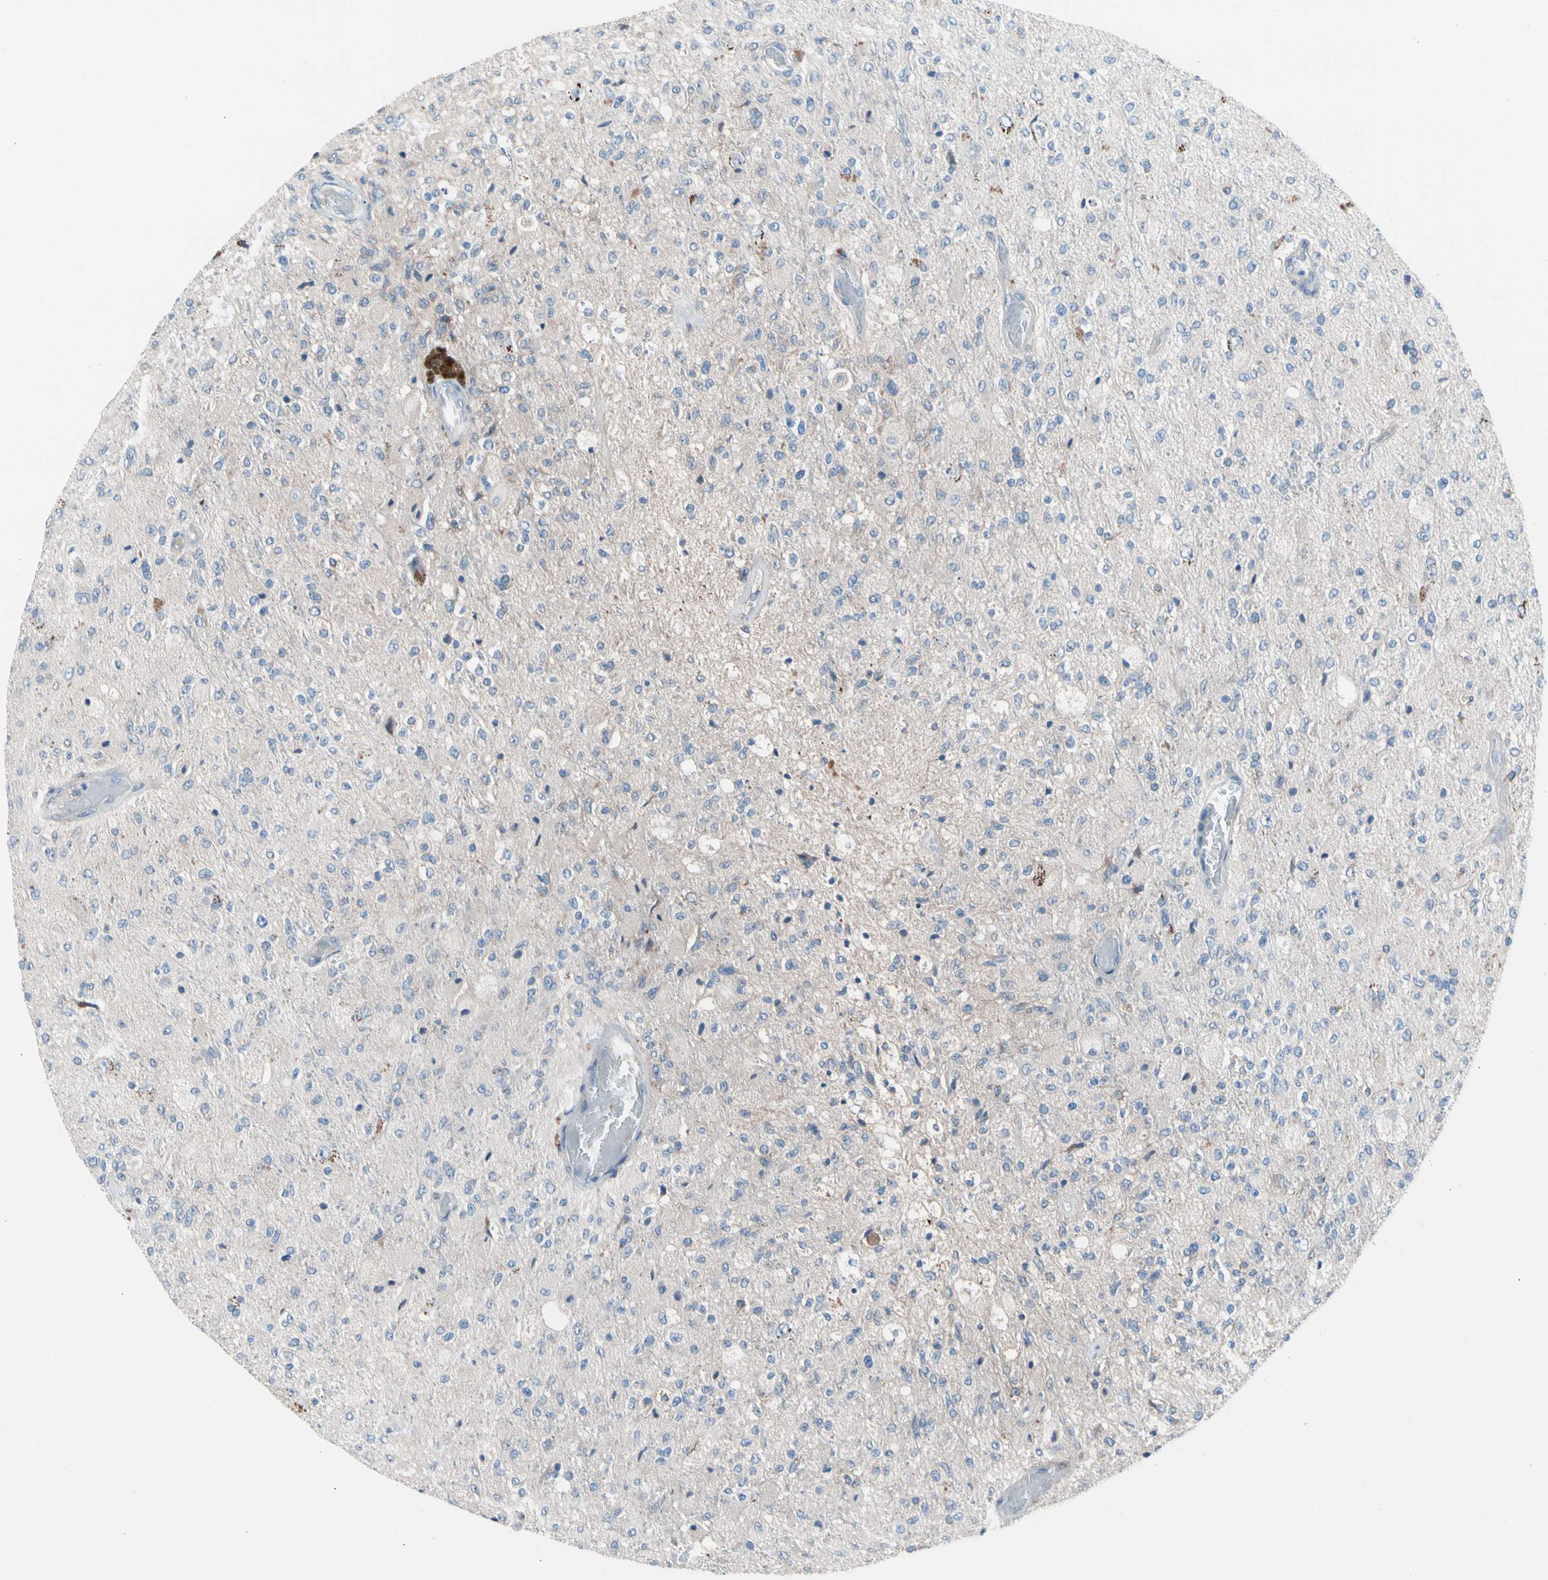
{"staining": {"intensity": "moderate", "quantity": "<25%", "location": "cytoplasmic/membranous"}, "tissue": "glioma", "cell_type": "Tumor cells", "image_type": "cancer", "snomed": [{"axis": "morphology", "description": "Normal tissue, NOS"}, {"axis": "morphology", "description": "Glioma, malignant, High grade"}, {"axis": "topography", "description": "Cerebral cortex"}], "caption": "A brown stain shows moderate cytoplasmic/membranous staining of a protein in glioma tumor cells. (brown staining indicates protein expression, while blue staining denotes nuclei).", "gene": "CASQ1", "patient": {"sex": "male", "age": 77}}